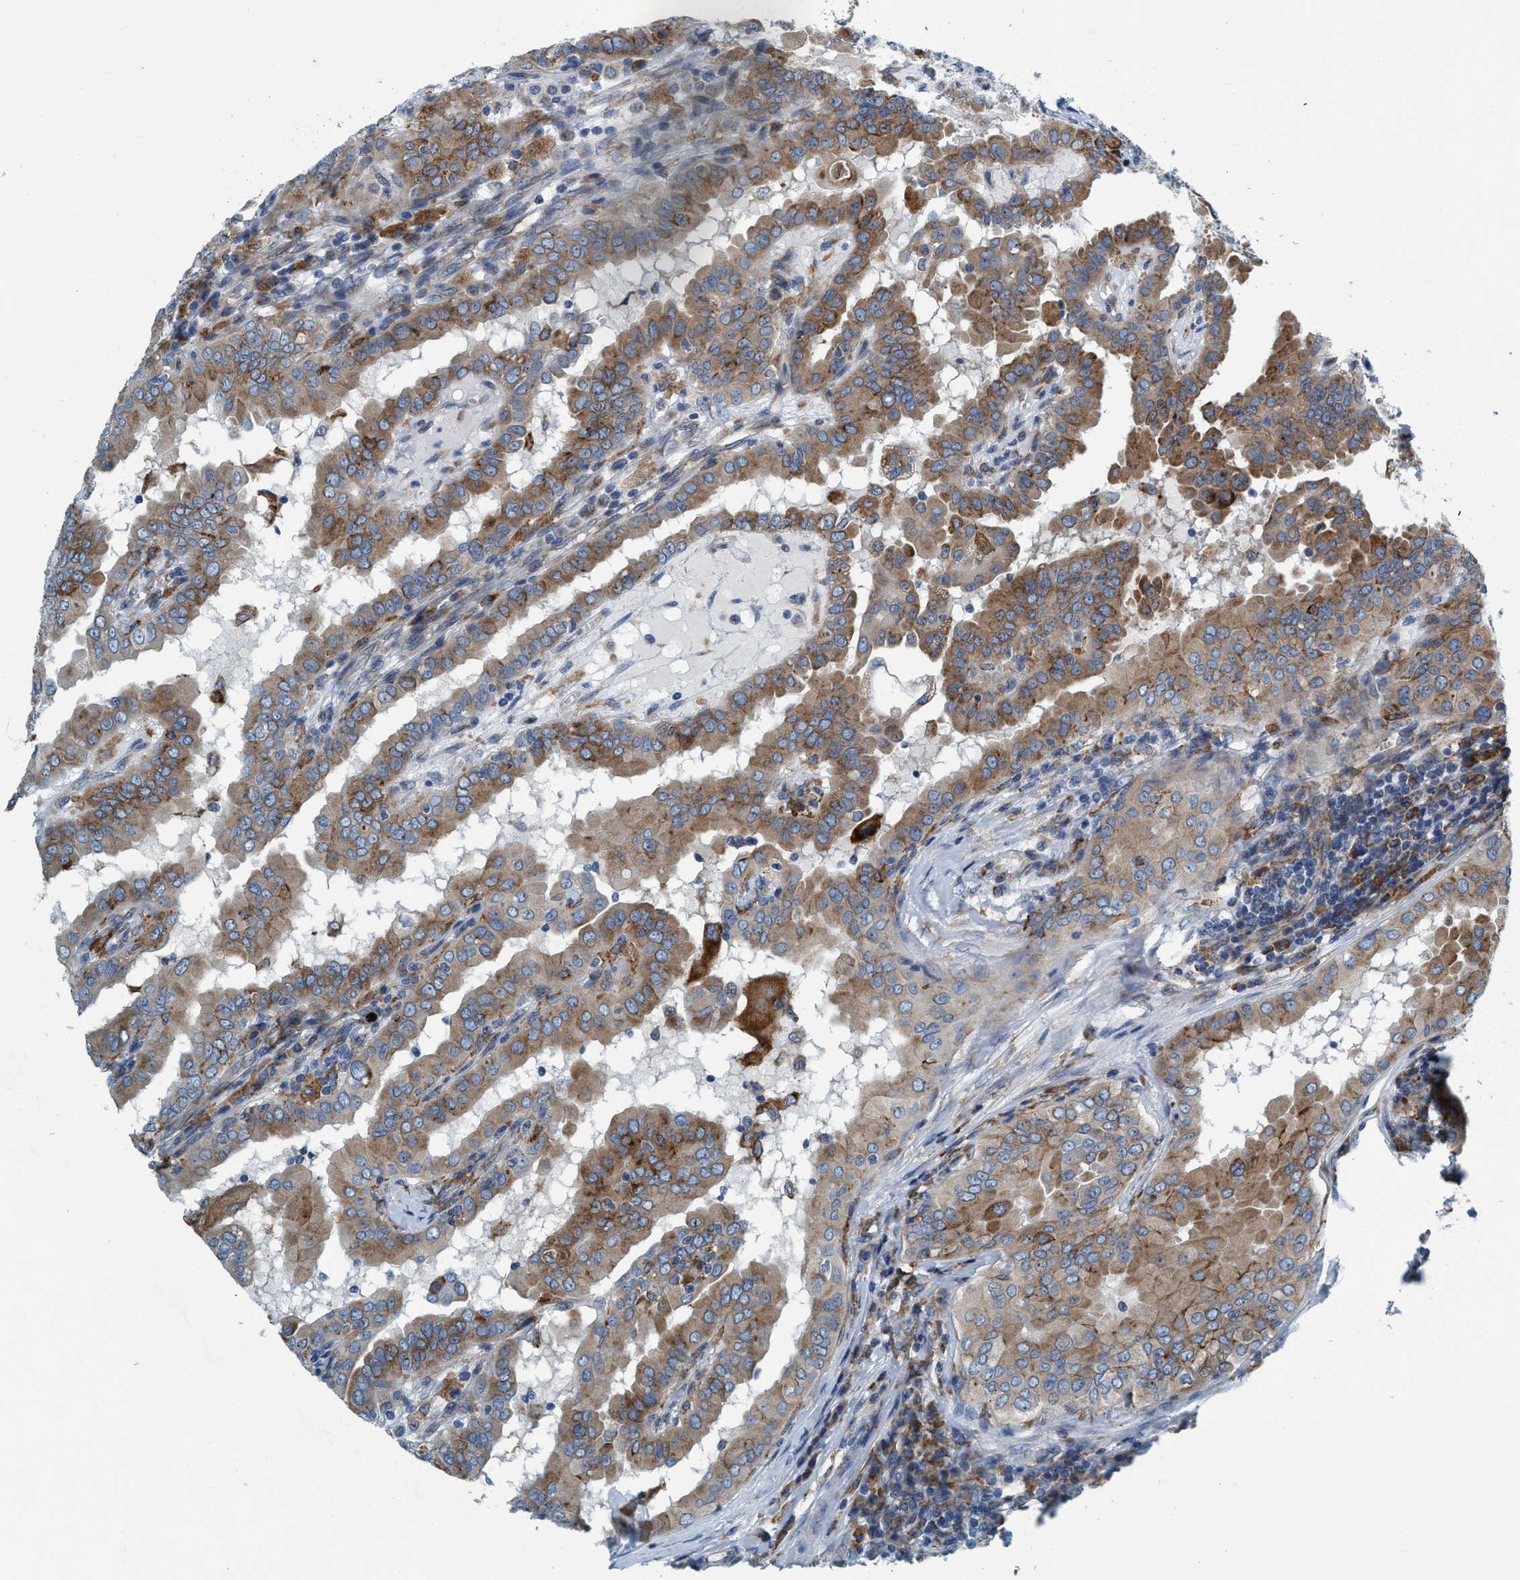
{"staining": {"intensity": "moderate", "quantity": ">75%", "location": "cytoplasmic/membranous"}, "tissue": "thyroid cancer", "cell_type": "Tumor cells", "image_type": "cancer", "snomed": [{"axis": "morphology", "description": "Papillary adenocarcinoma, NOS"}, {"axis": "topography", "description": "Thyroid gland"}], "caption": "Protein staining of papillary adenocarcinoma (thyroid) tissue exhibits moderate cytoplasmic/membranous expression in approximately >75% of tumor cells.", "gene": "ARMC9", "patient": {"sex": "male", "age": 33}}